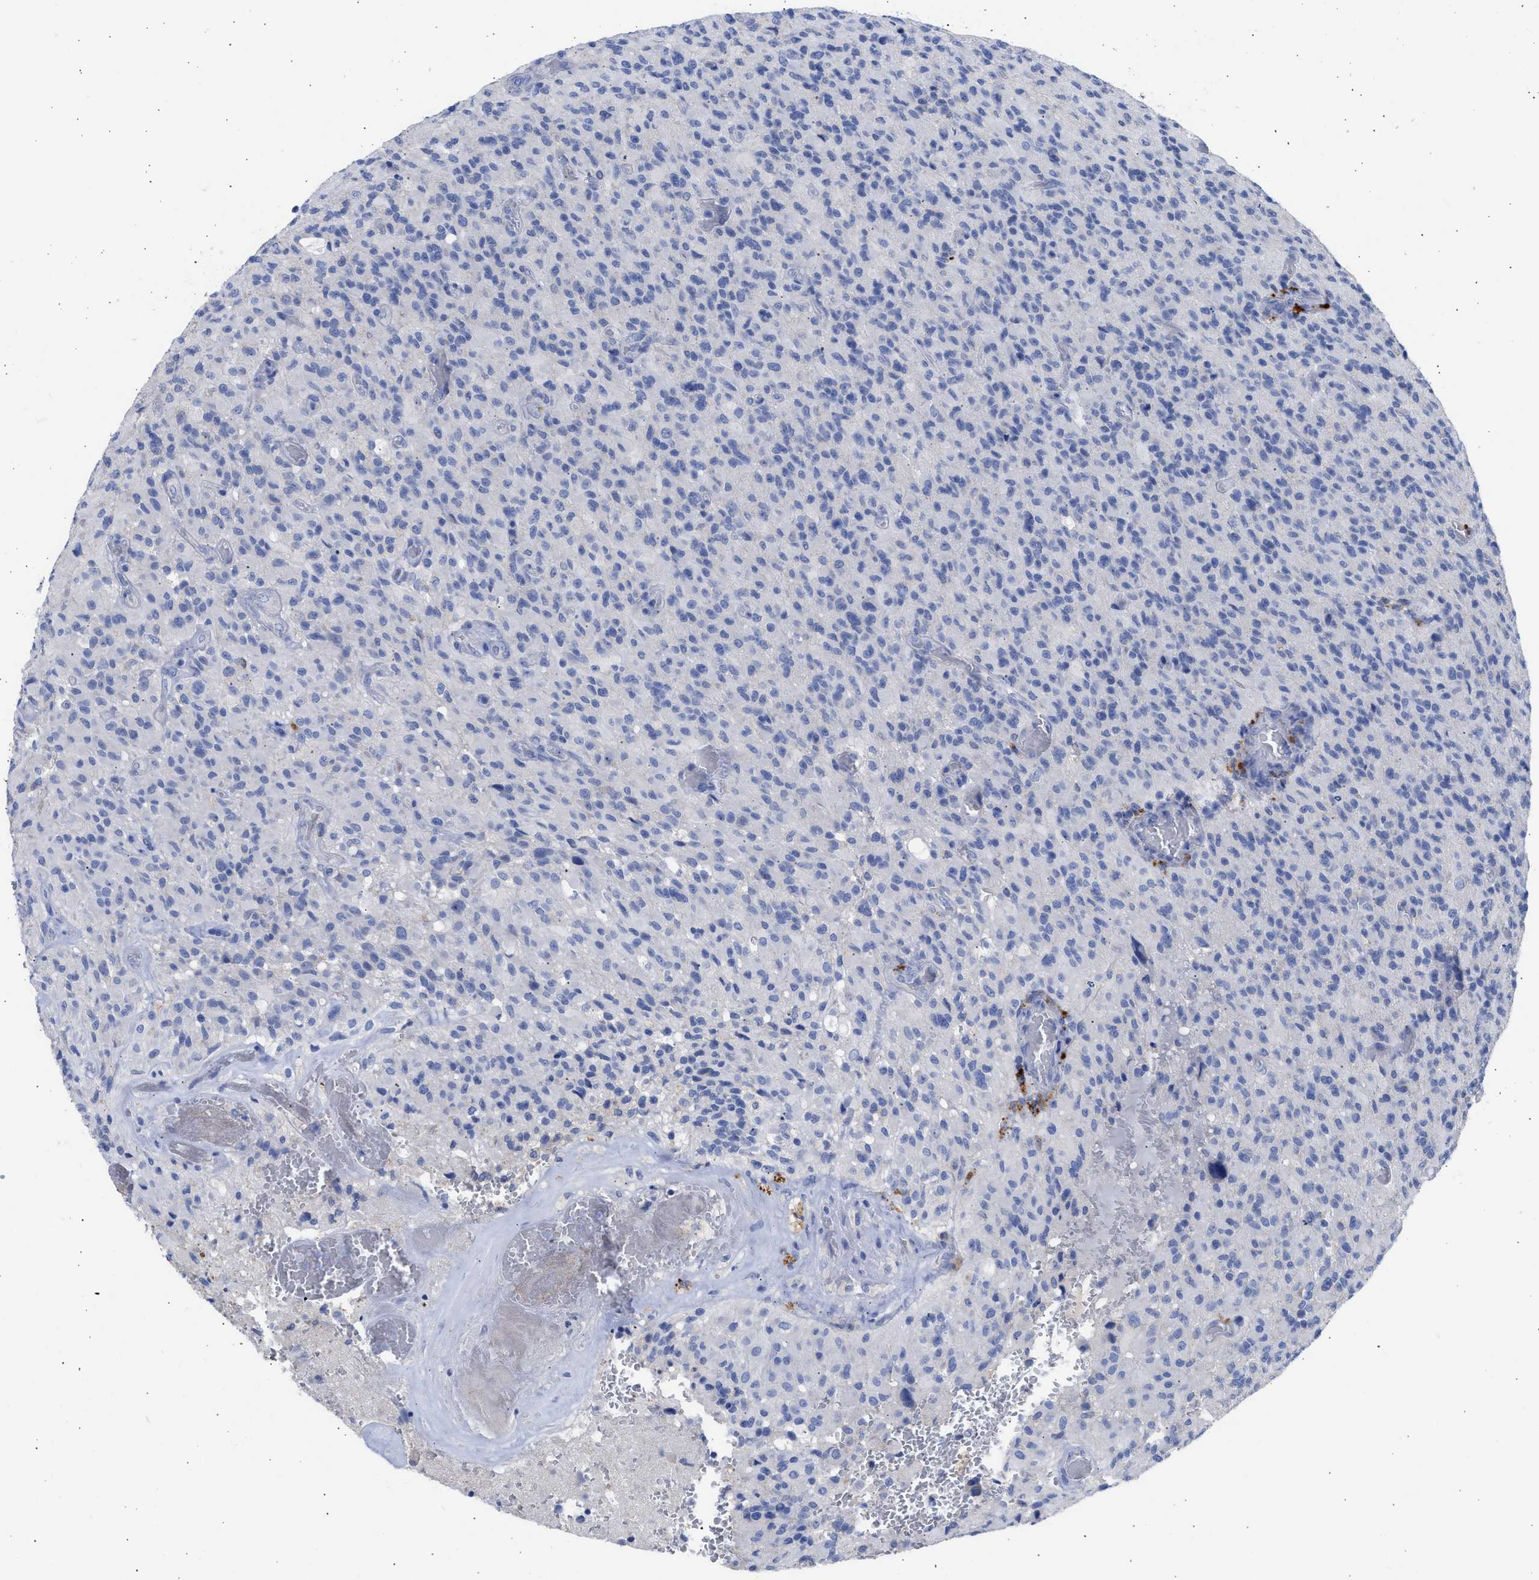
{"staining": {"intensity": "negative", "quantity": "none", "location": "none"}, "tissue": "glioma", "cell_type": "Tumor cells", "image_type": "cancer", "snomed": [{"axis": "morphology", "description": "Glioma, malignant, High grade"}, {"axis": "topography", "description": "Brain"}], "caption": "Tumor cells show no significant staining in glioma. (DAB immunohistochemistry (IHC) visualized using brightfield microscopy, high magnification).", "gene": "RSPH1", "patient": {"sex": "male", "age": 71}}